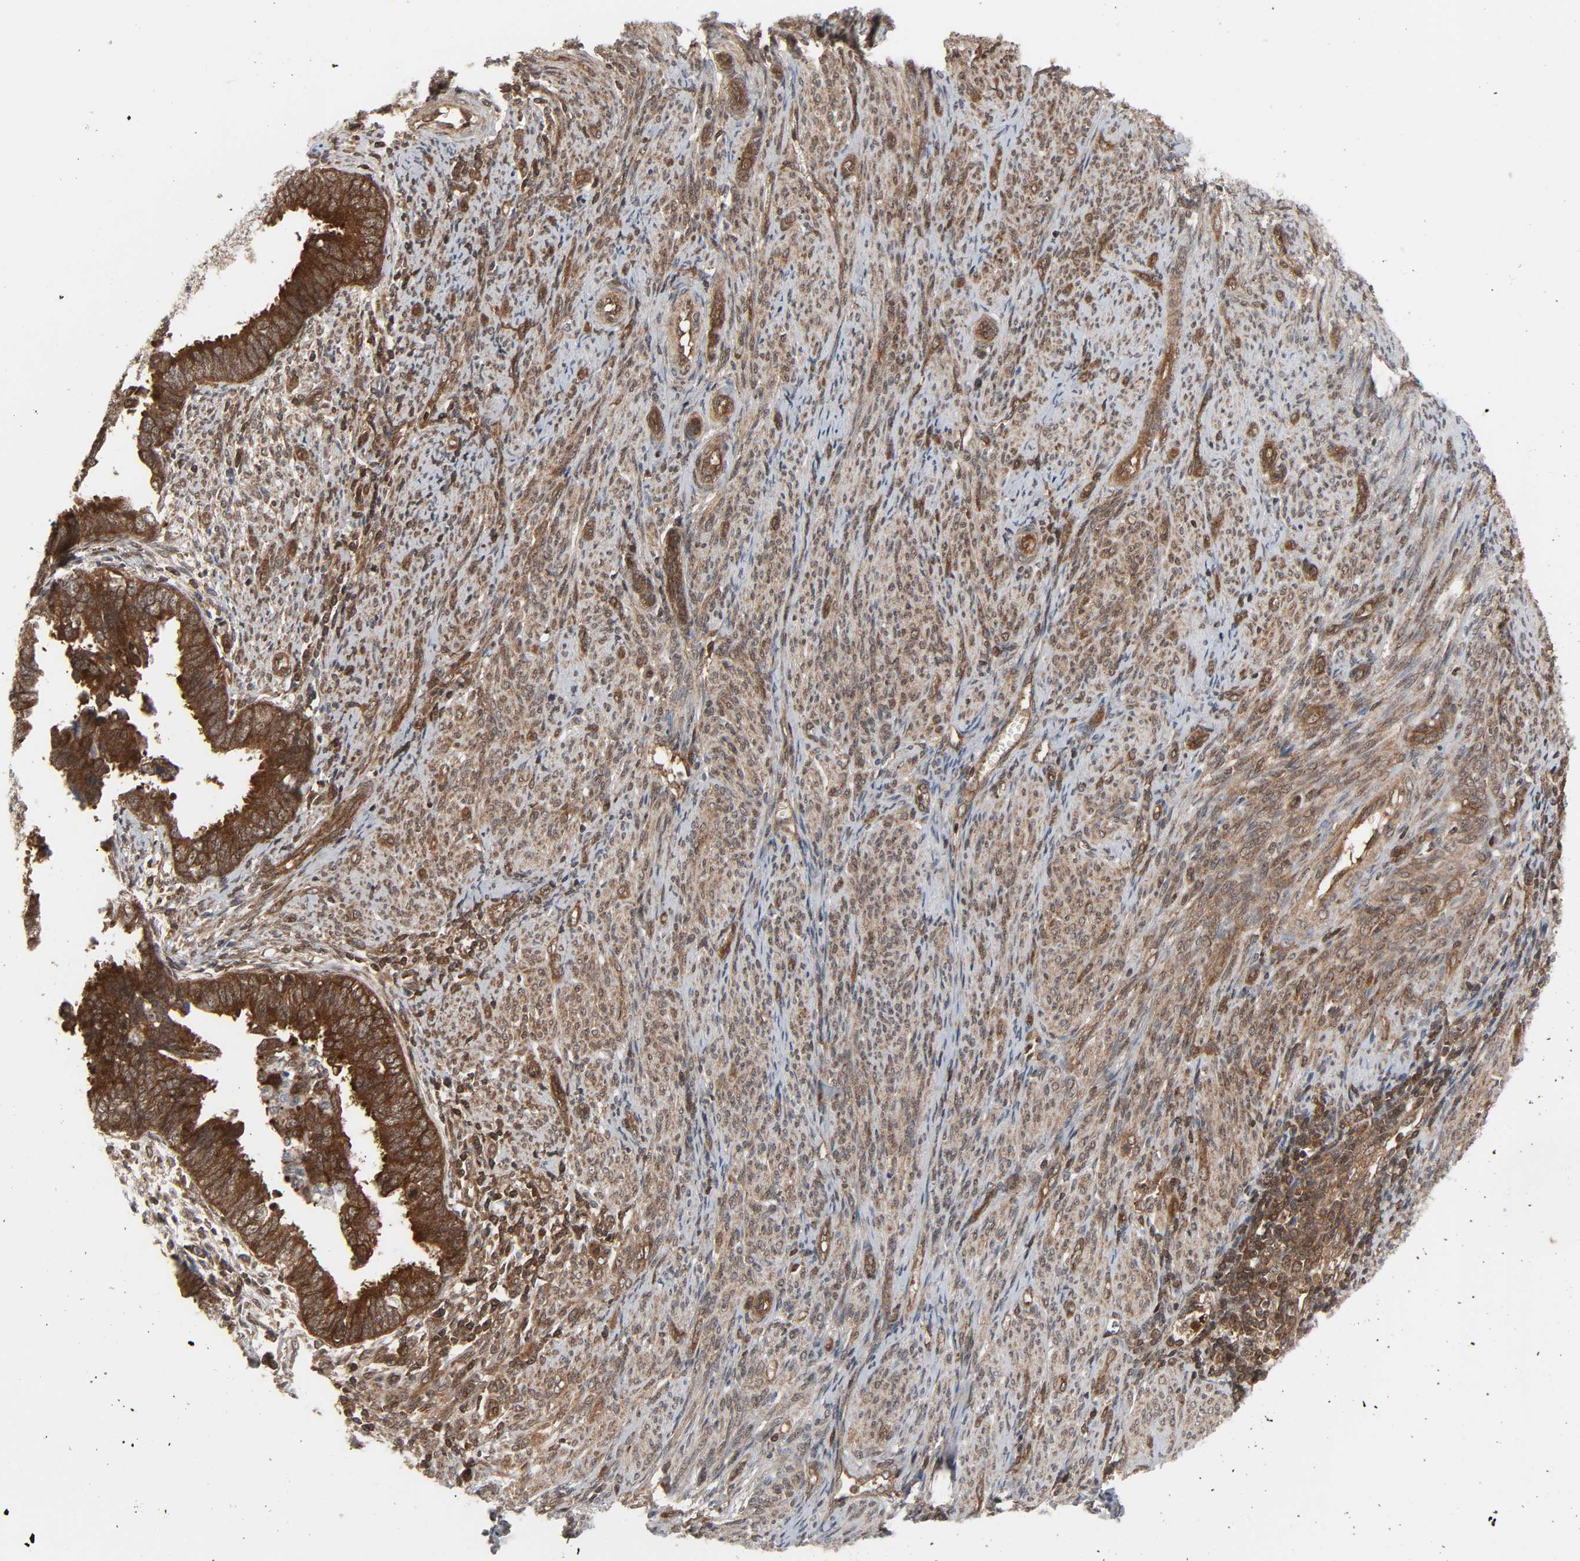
{"staining": {"intensity": "strong", "quantity": ">75%", "location": "cytoplasmic/membranous"}, "tissue": "endometrial cancer", "cell_type": "Tumor cells", "image_type": "cancer", "snomed": [{"axis": "morphology", "description": "Adenocarcinoma, NOS"}, {"axis": "topography", "description": "Endometrium"}], "caption": "Endometrial adenocarcinoma stained with a protein marker reveals strong staining in tumor cells.", "gene": "GSK3A", "patient": {"sex": "female", "age": 75}}